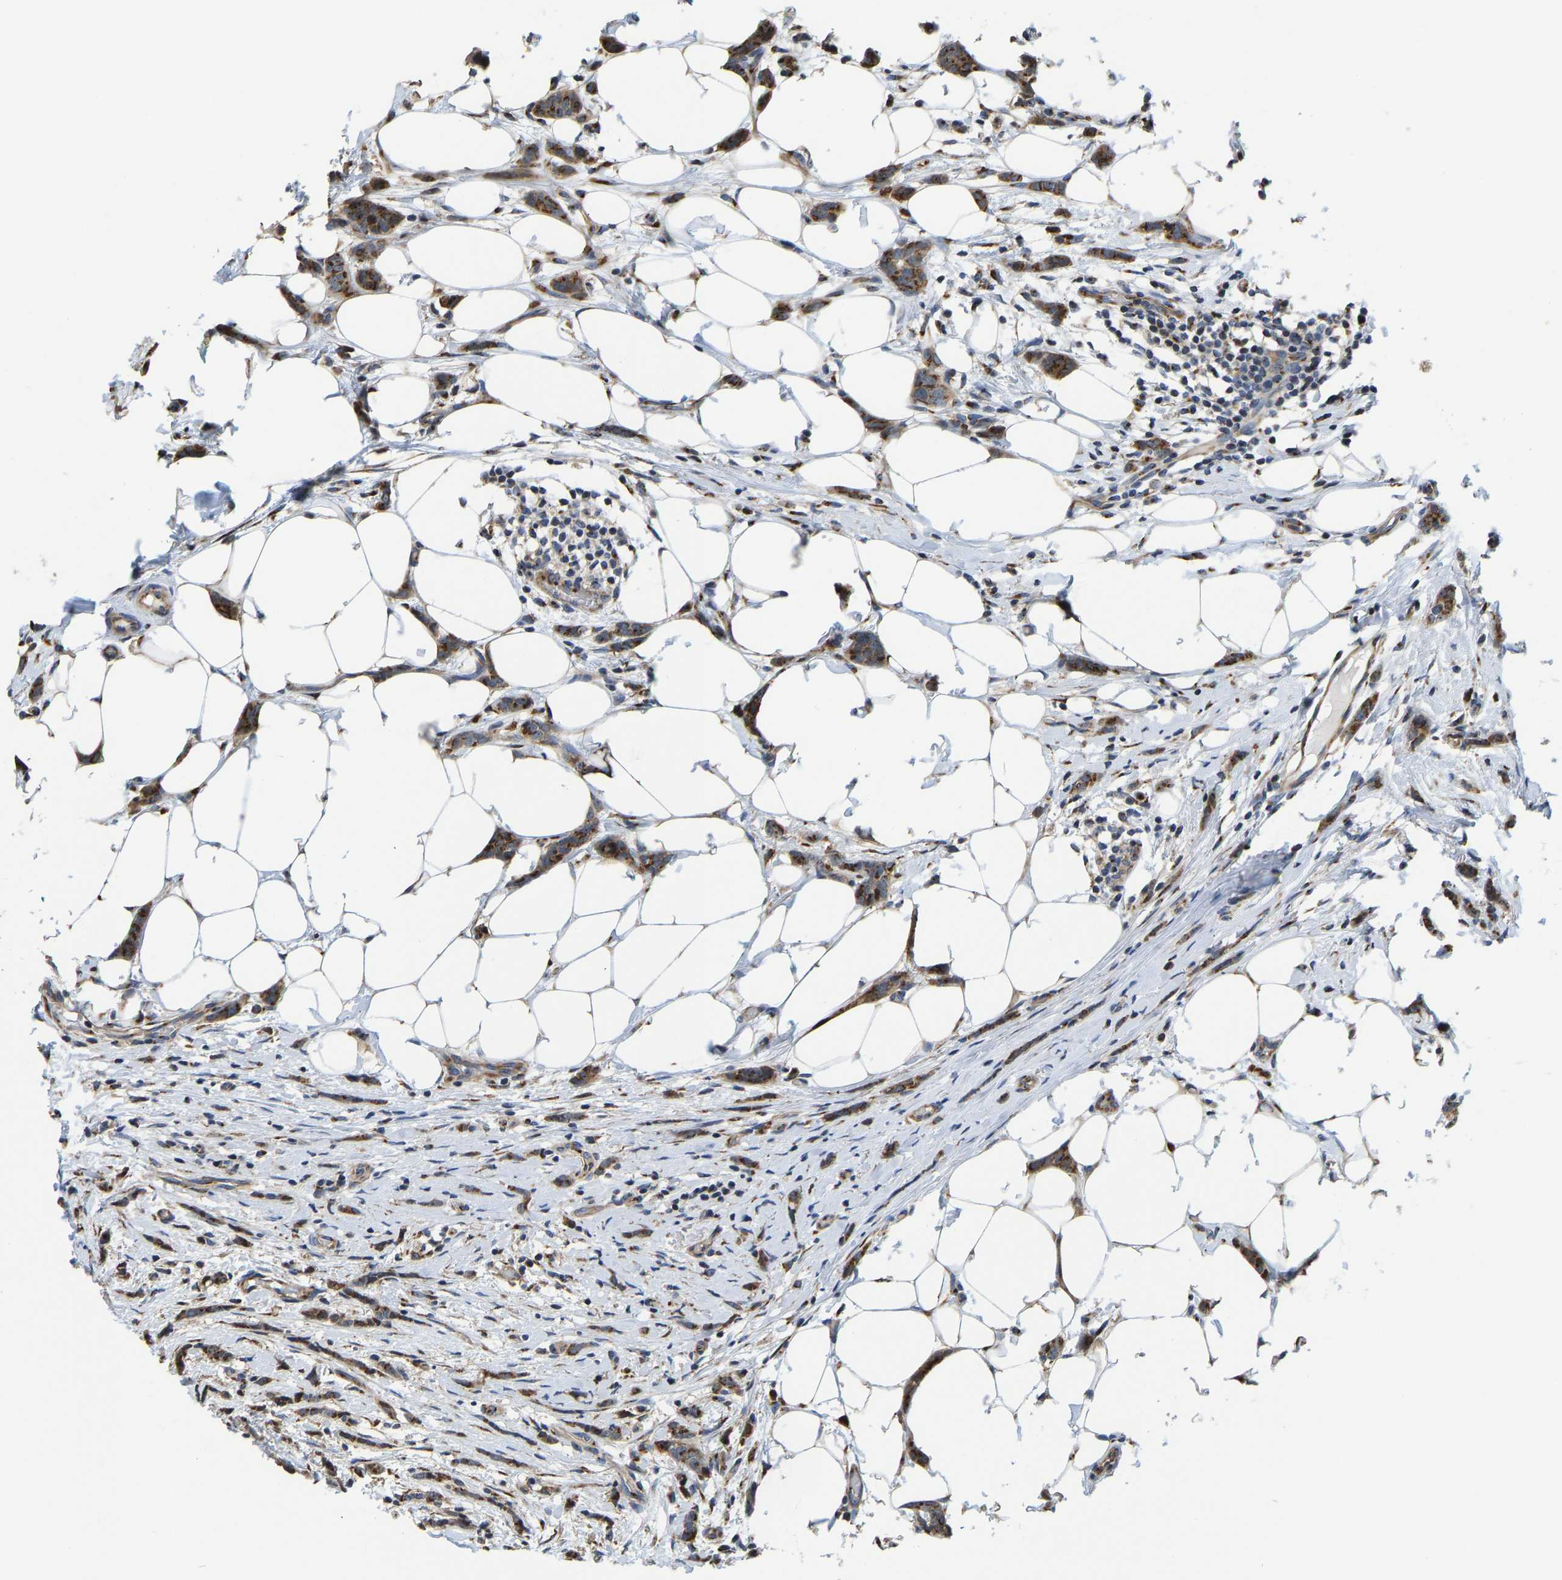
{"staining": {"intensity": "strong", "quantity": ">75%", "location": "cytoplasmic/membranous"}, "tissue": "breast cancer", "cell_type": "Tumor cells", "image_type": "cancer", "snomed": [{"axis": "morphology", "description": "Lobular carcinoma"}, {"axis": "topography", "description": "Skin"}, {"axis": "topography", "description": "Breast"}], "caption": "Breast cancer (lobular carcinoma) stained for a protein (brown) displays strong cytoplasmic/membranous positive expression in approximately >75% of tumor cells.", "gene": "YIPF4", "patient": {"sex": "female", "age": 46}}